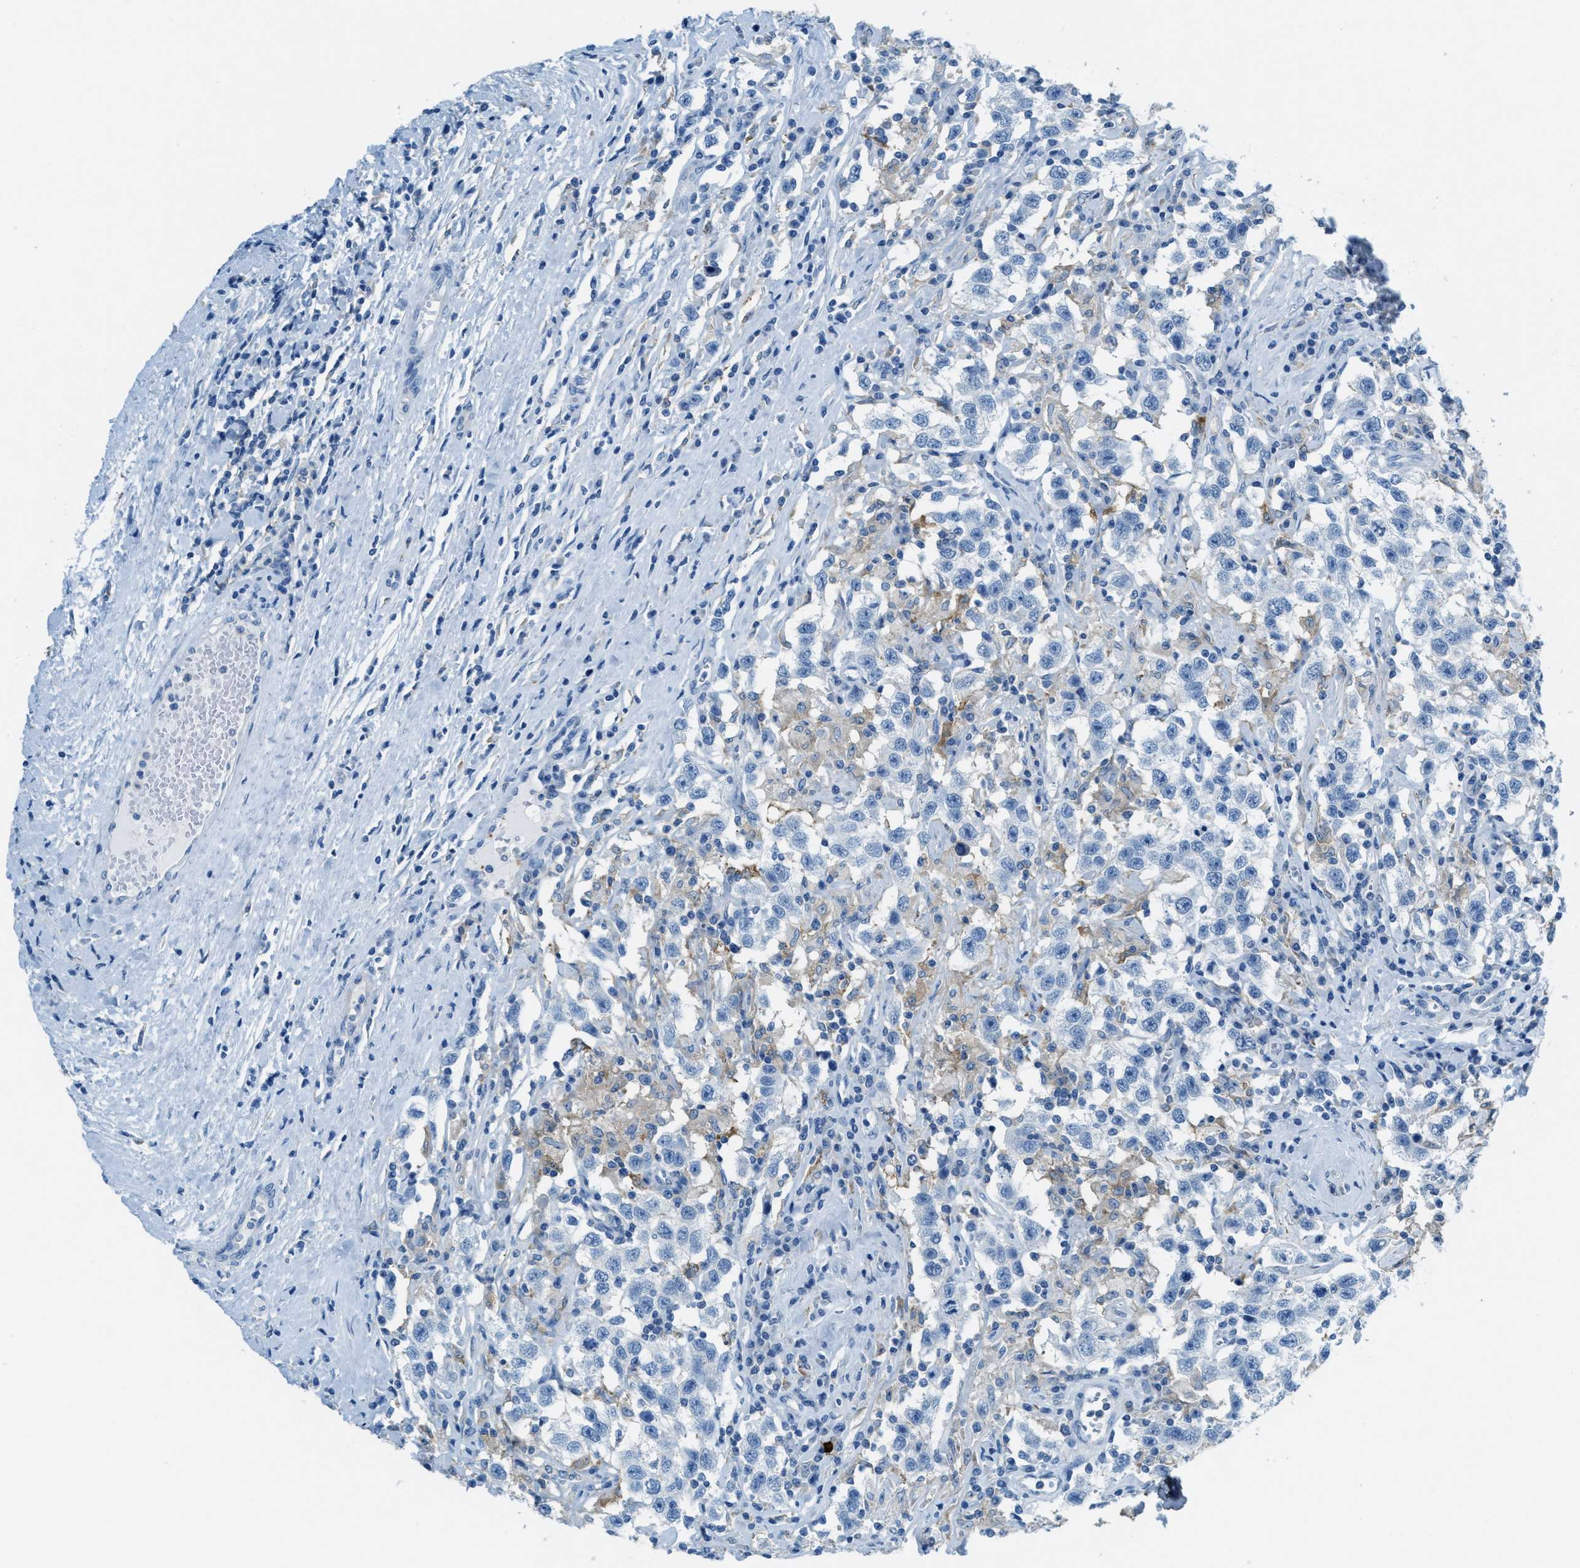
{"staining": {"intensity": "negative", "quantity": "none", "location": "none"}, "tissue": "testis cancer", "cell_type": "Tumor cells", "image_type": "cancer", "snomed": [{"axis": "morphology", "description": "Seminoma, NOS"}, {"axis": "topography", "description": "Testis"}], "caption": "Histopathology image shows no protein staining in tumor cells of testis seminoma tissue.", "gene": "MATCAP2", "patient": {"sex": "male", "age": 41}}